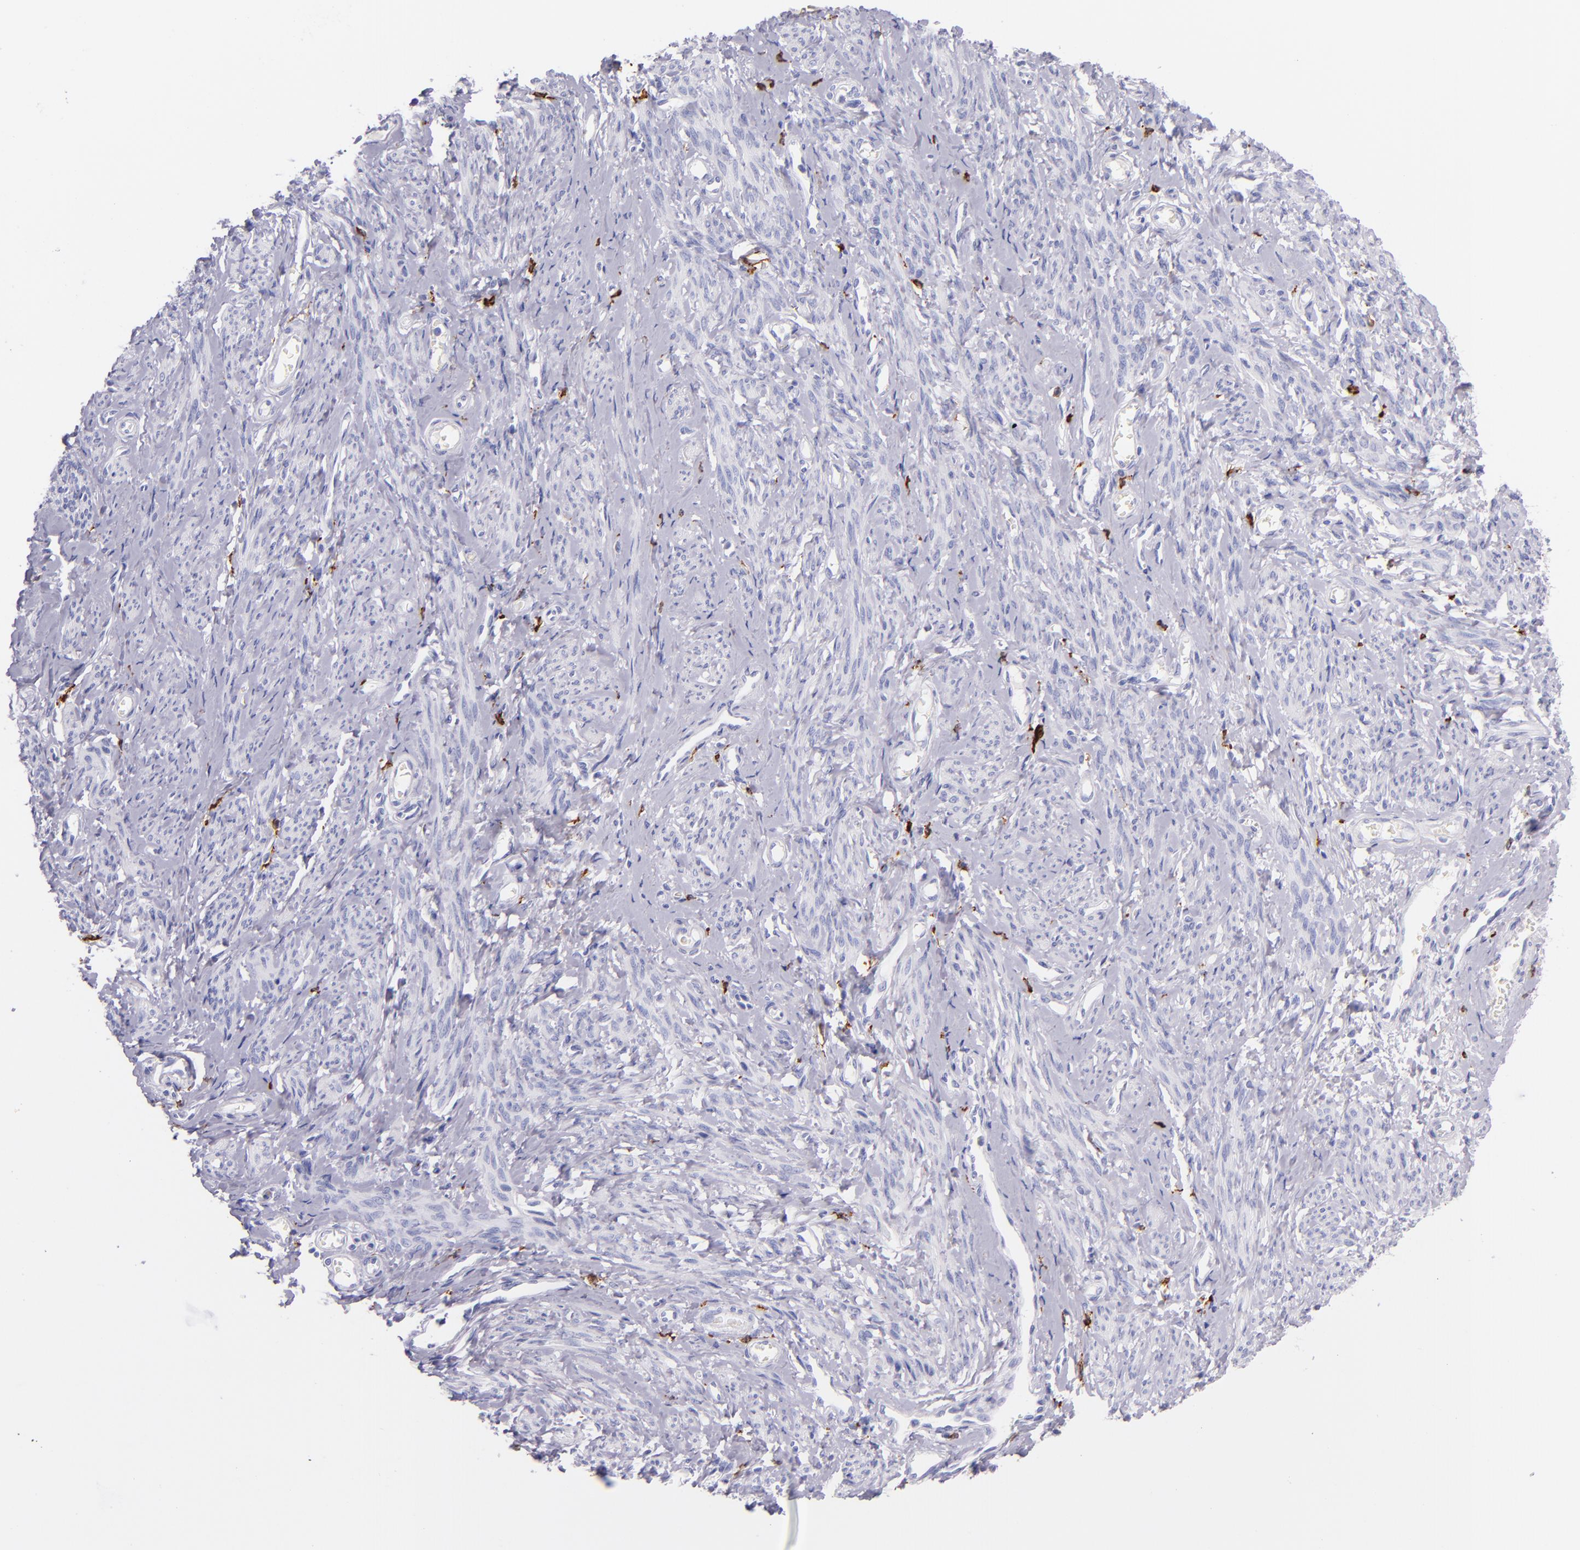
{"staining": {"intensity": "negative", "quantity": "none", "location": "none"}, "tissue": "smooth muscle", "cell_type": "Smooth muscle cells", "image_type": "normal", "snomed": [{"axis": "morphology", "description": "Normal tissue, NOS"}, {"axis": "topography", "description": "Cervix"}, {"axis": "topography", "description": "Endometrium"}], "caption": "The histopathology image shows no significant expression in smooth muscle cells of smooth muscle.", "gene": "CD163", "patient": {"sex": "female", "age": 65}}